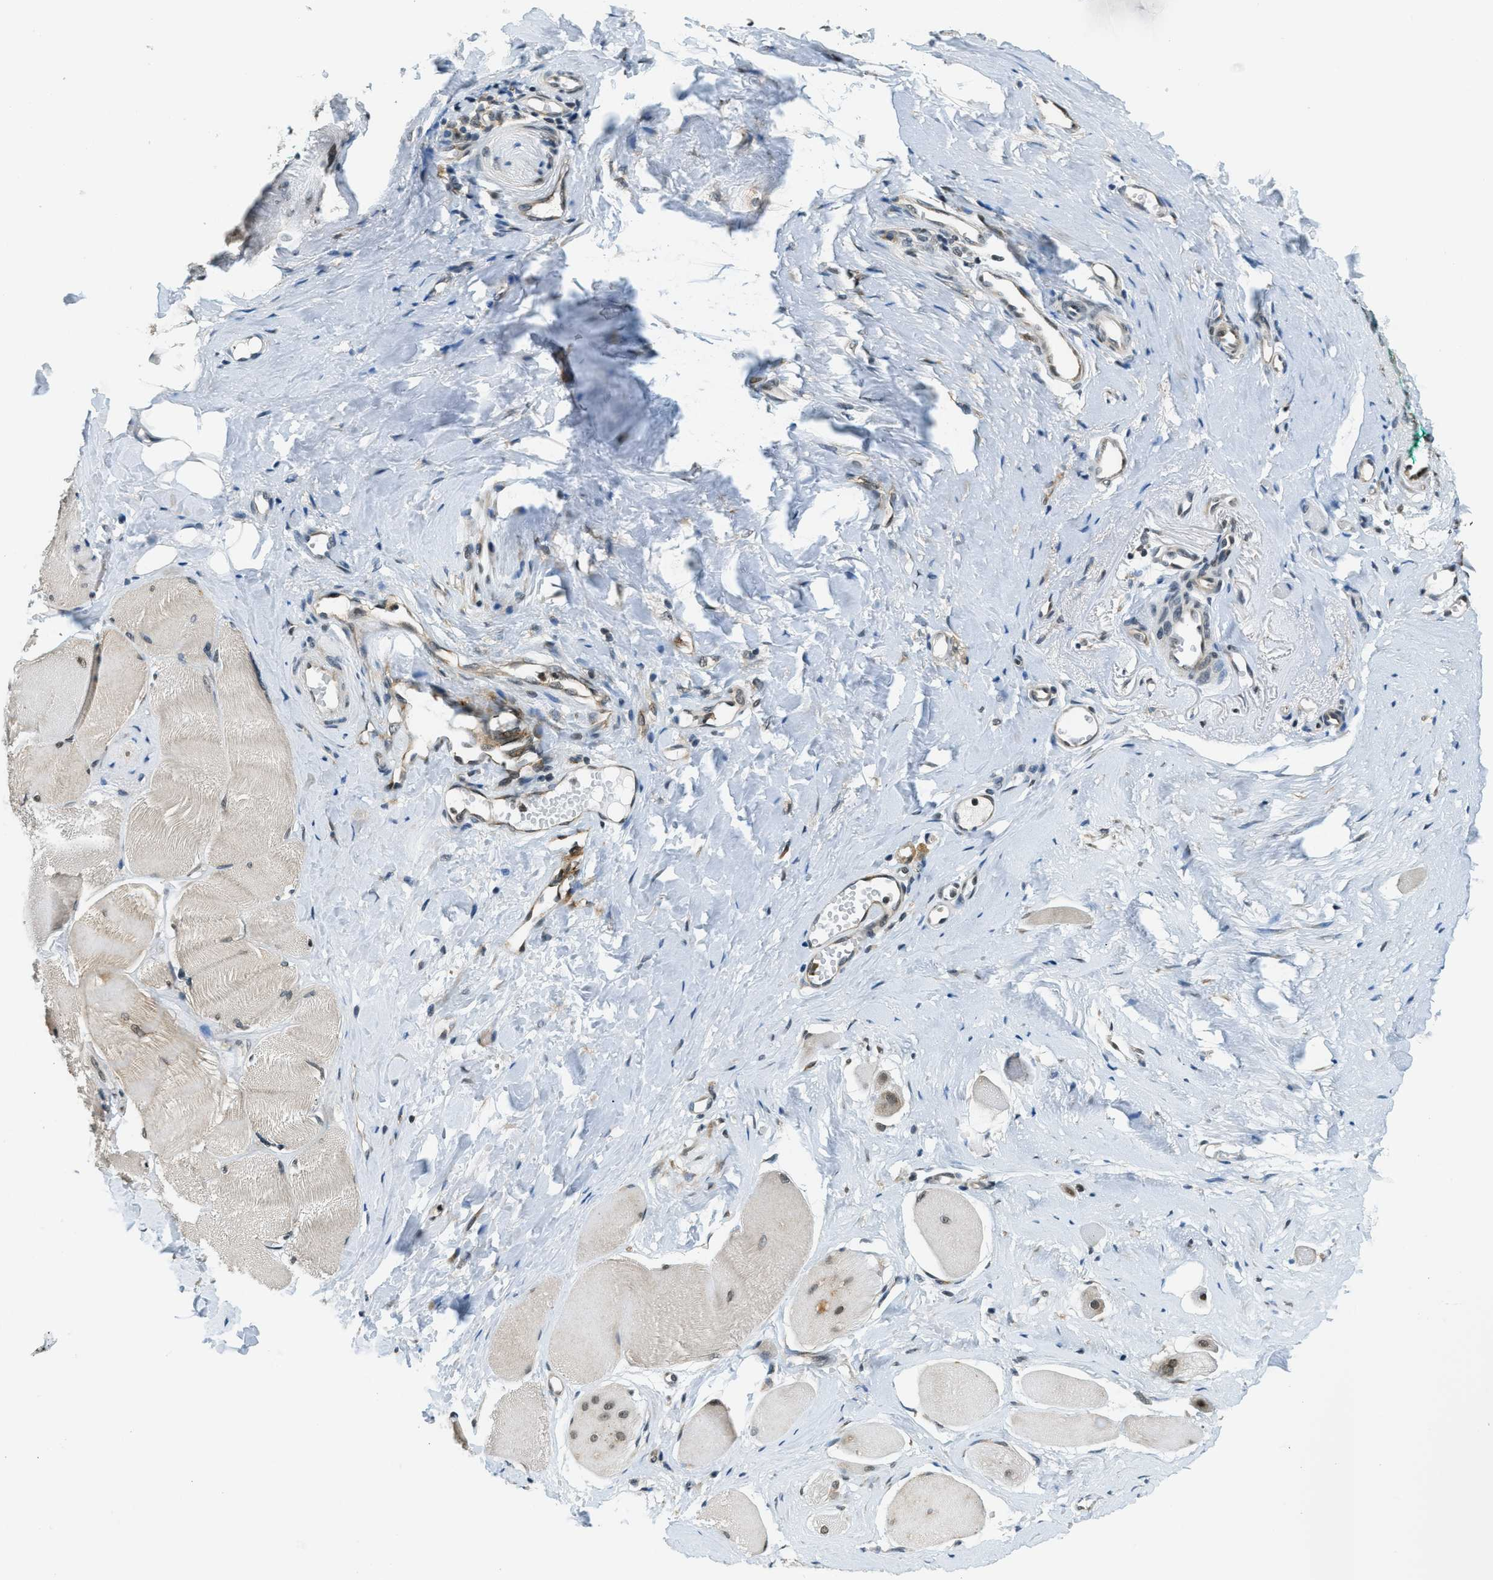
{"staining": {"intensity": "weak", "quantity": "<25%", "location": "cytoplasmic/membranous,nuclear"}, "tissue": "skeletal muscle", "cell_type": "Myocytes", "image_type": "normal", "snomed": [{"axis": "morphology", "description": "Normal tissue, NOS"}, {"axis": "morphology", "description": "Squamous cell carcinoma, NOS"}, {"axis": "topography", "description": "Skeletal muscle"}], "caption": "High power microscopy histopathology image of an IHC photomicrograph of unremarkable skeletal muscle, revealing no significant staining in myocytes. (DAB immunohistochemistry with hematoxylin counter stain).", "gene": "RAB11FIP1", "patient": {"sex": "male", "age": 51}}